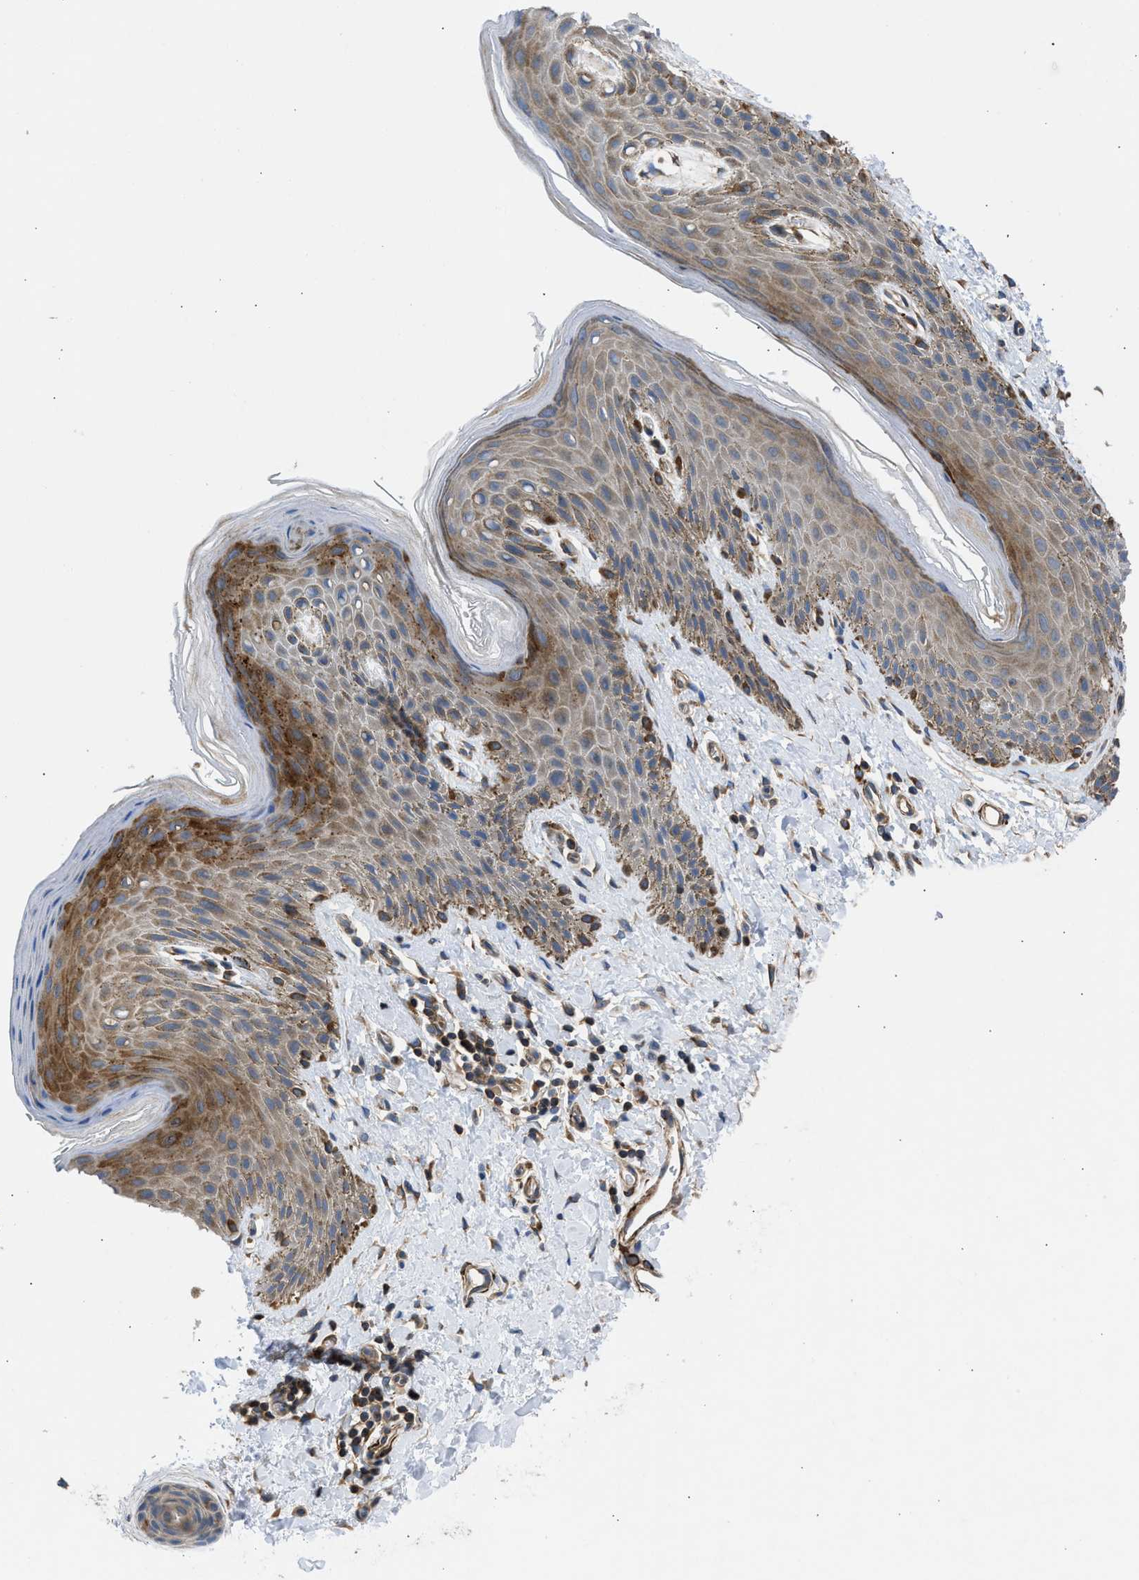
{"staining": {"intensity": "moderate", "quantity": "25%-75%", "location": "cytoplasmic/membranous"}, "tissue": "skin", "cell_type": "Epidermal cells", "image_type": "normal", "snomed": [{"axis": "morphology", "description": "Normal tissue, NOS"}, {"axis": "topography", "description": "Anal"}], "caption": "Unremarkable skin displays moderate cytoplasmic/membranous positivity in about 25%-75% of epidermal cells, visualized by immunohistochemistry.", "gene": "CHKB", "patient": {"sex": "male", "age": 44}}